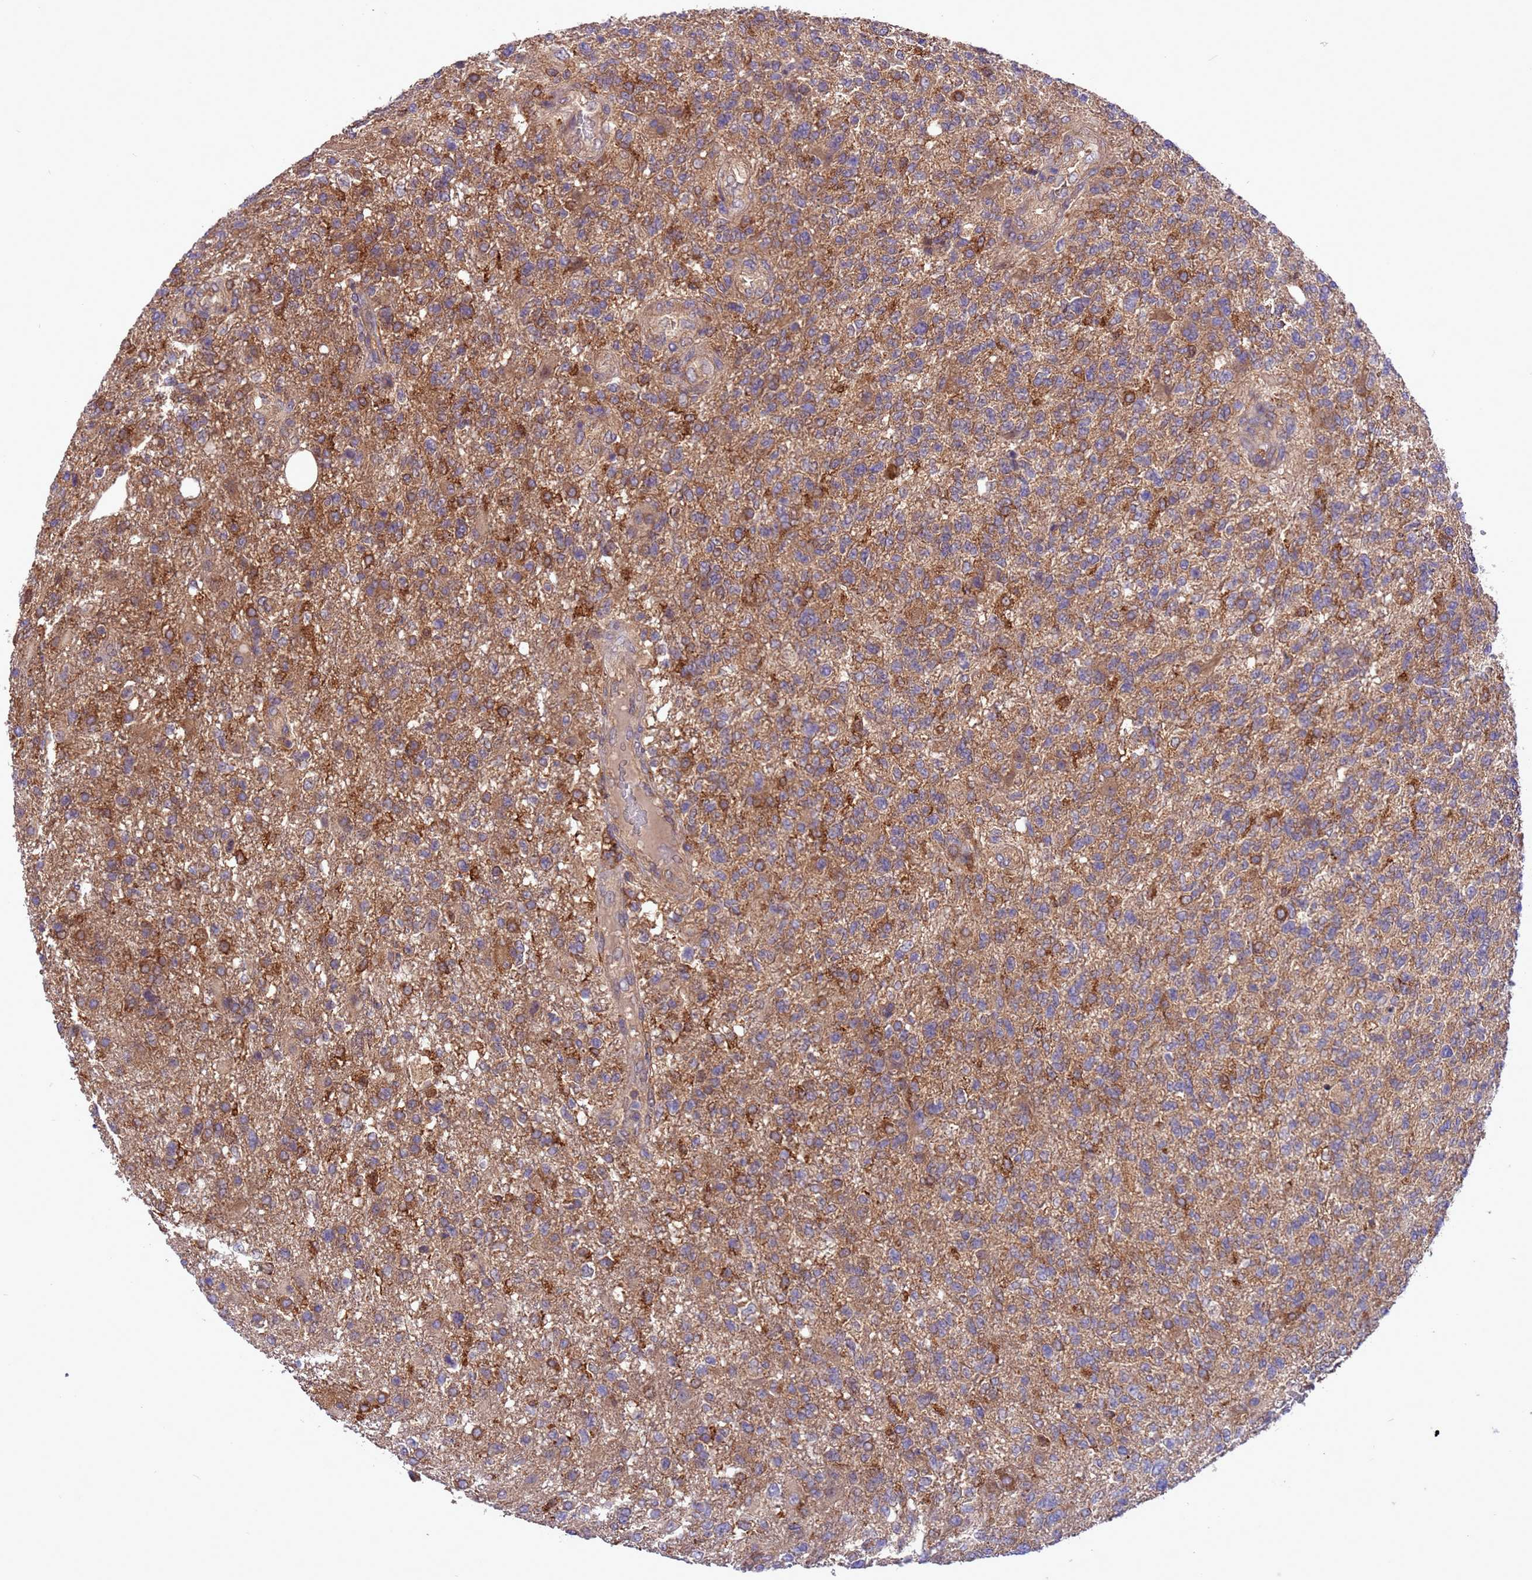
{"staining": {"intensity": "moderate", "quantity": "<25%", "location": "cytoplasmic/membranous"}, "tissue": "glioma", "cell_type": "Tumor cells", "image_type": "cancer", "snomed": [{"axis": "morphology", "description": "Glioma, malignant, High grade"}, {"axis": "topography", "description": "Brain"}], "caption": "DAB immunohistochemical staining of human glioma reveals moderate cytoplasmic/membranous protein positivity in about <25% of tumor cells.", "gene": "ARHGAP12", "patient": {"sex": "male", "age": 56}}